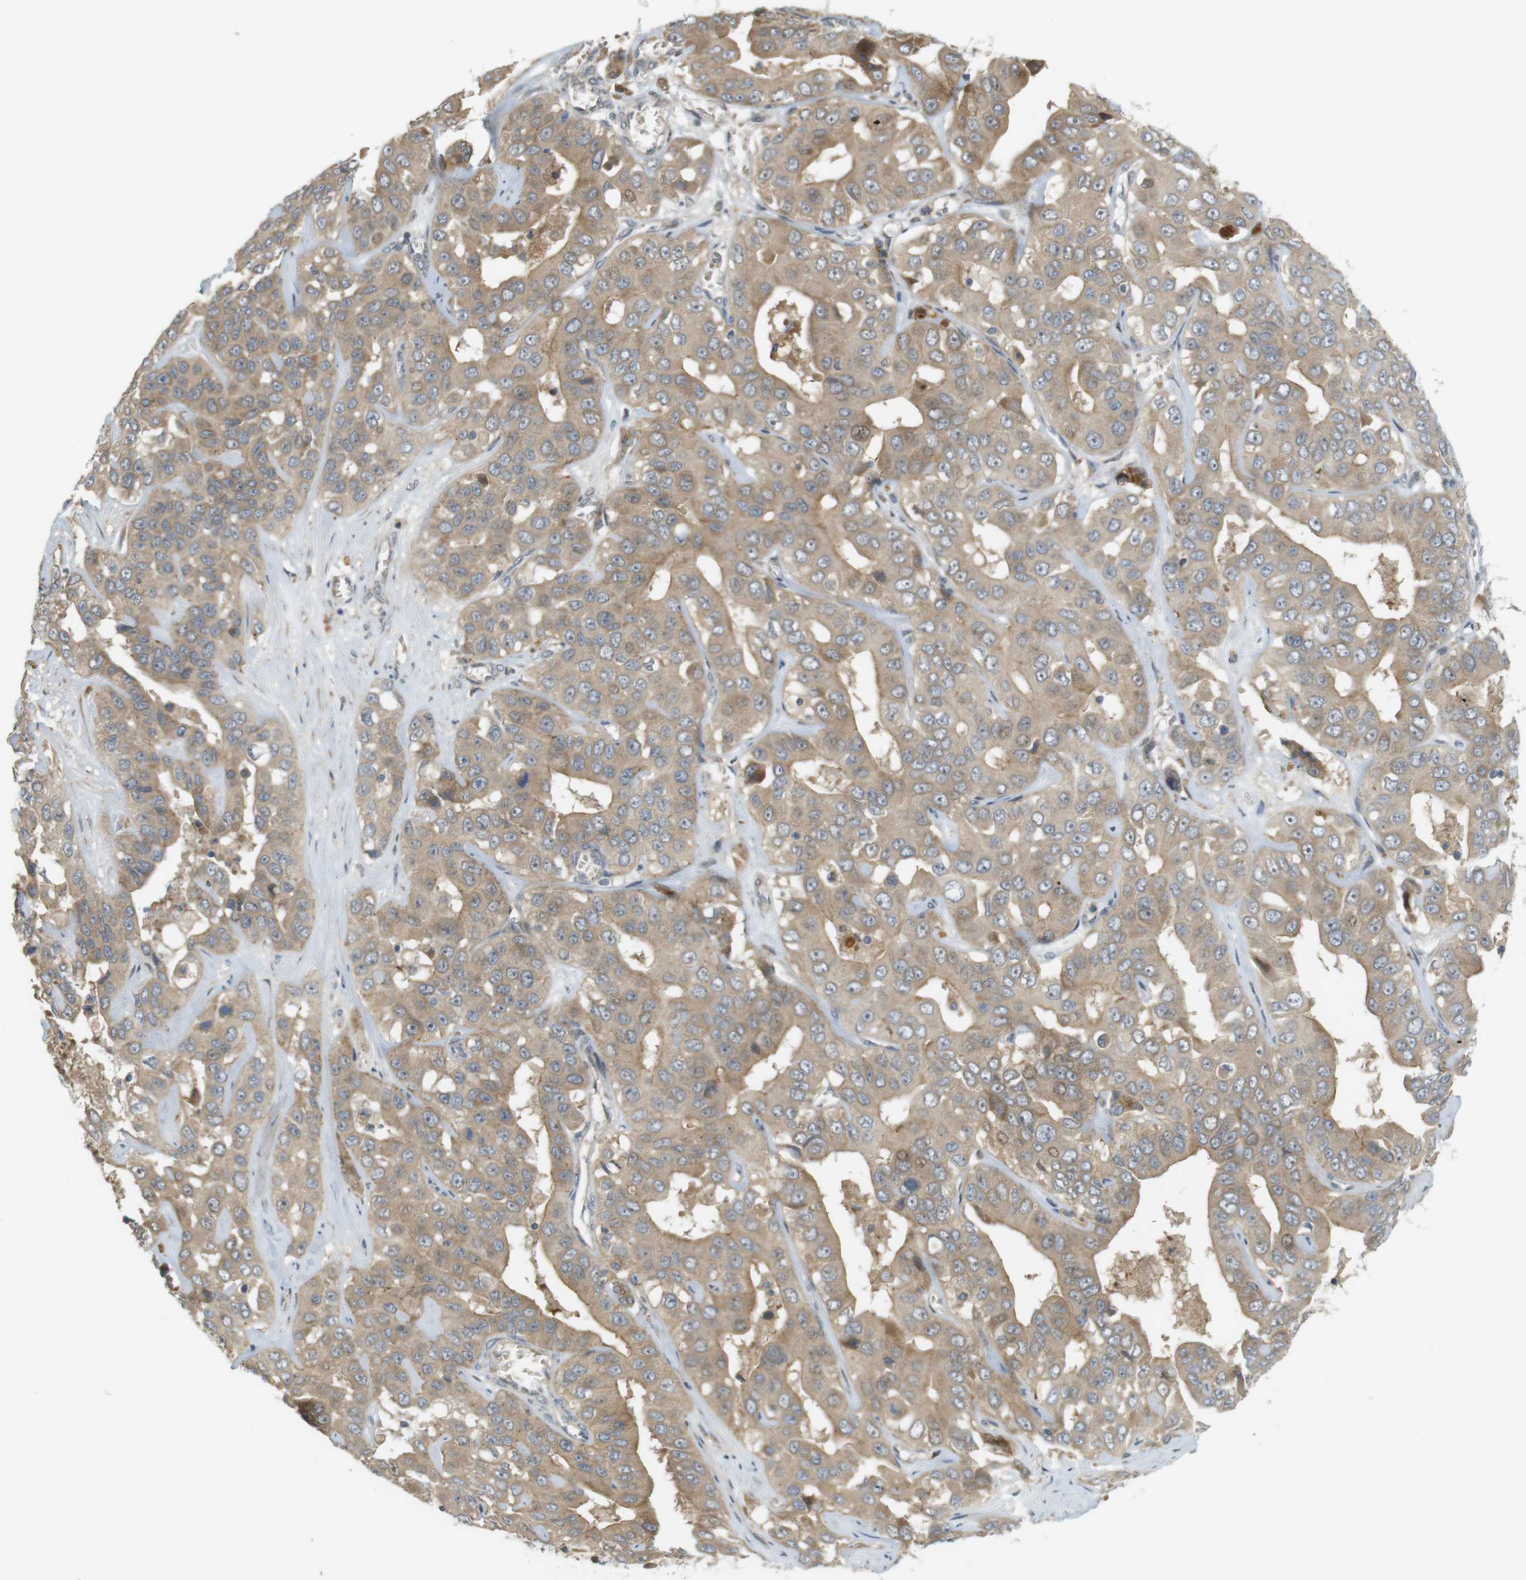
{"staining": {"intensity": "moderate", "quantity": ">75%", "location": "cytoplasmic/membranous"}, "tissue": "liver cancer", "cell_type": "Tumor cells", "image_type": "cancer", "snomed": [{"axis": "morphology", "description": "Cholangiocarcinoma"}, {"axis": "topography", "description": "Liver"}], "caption": "This is a histology image of immunohistochemistry (IHC) staining of liver cholangiocarcinoma, which shows moderate expression in the cytoplasmic/membranous of tumor cells.", "gene": "CLRN3", "patient": {"sex": "female", "age": 52}}